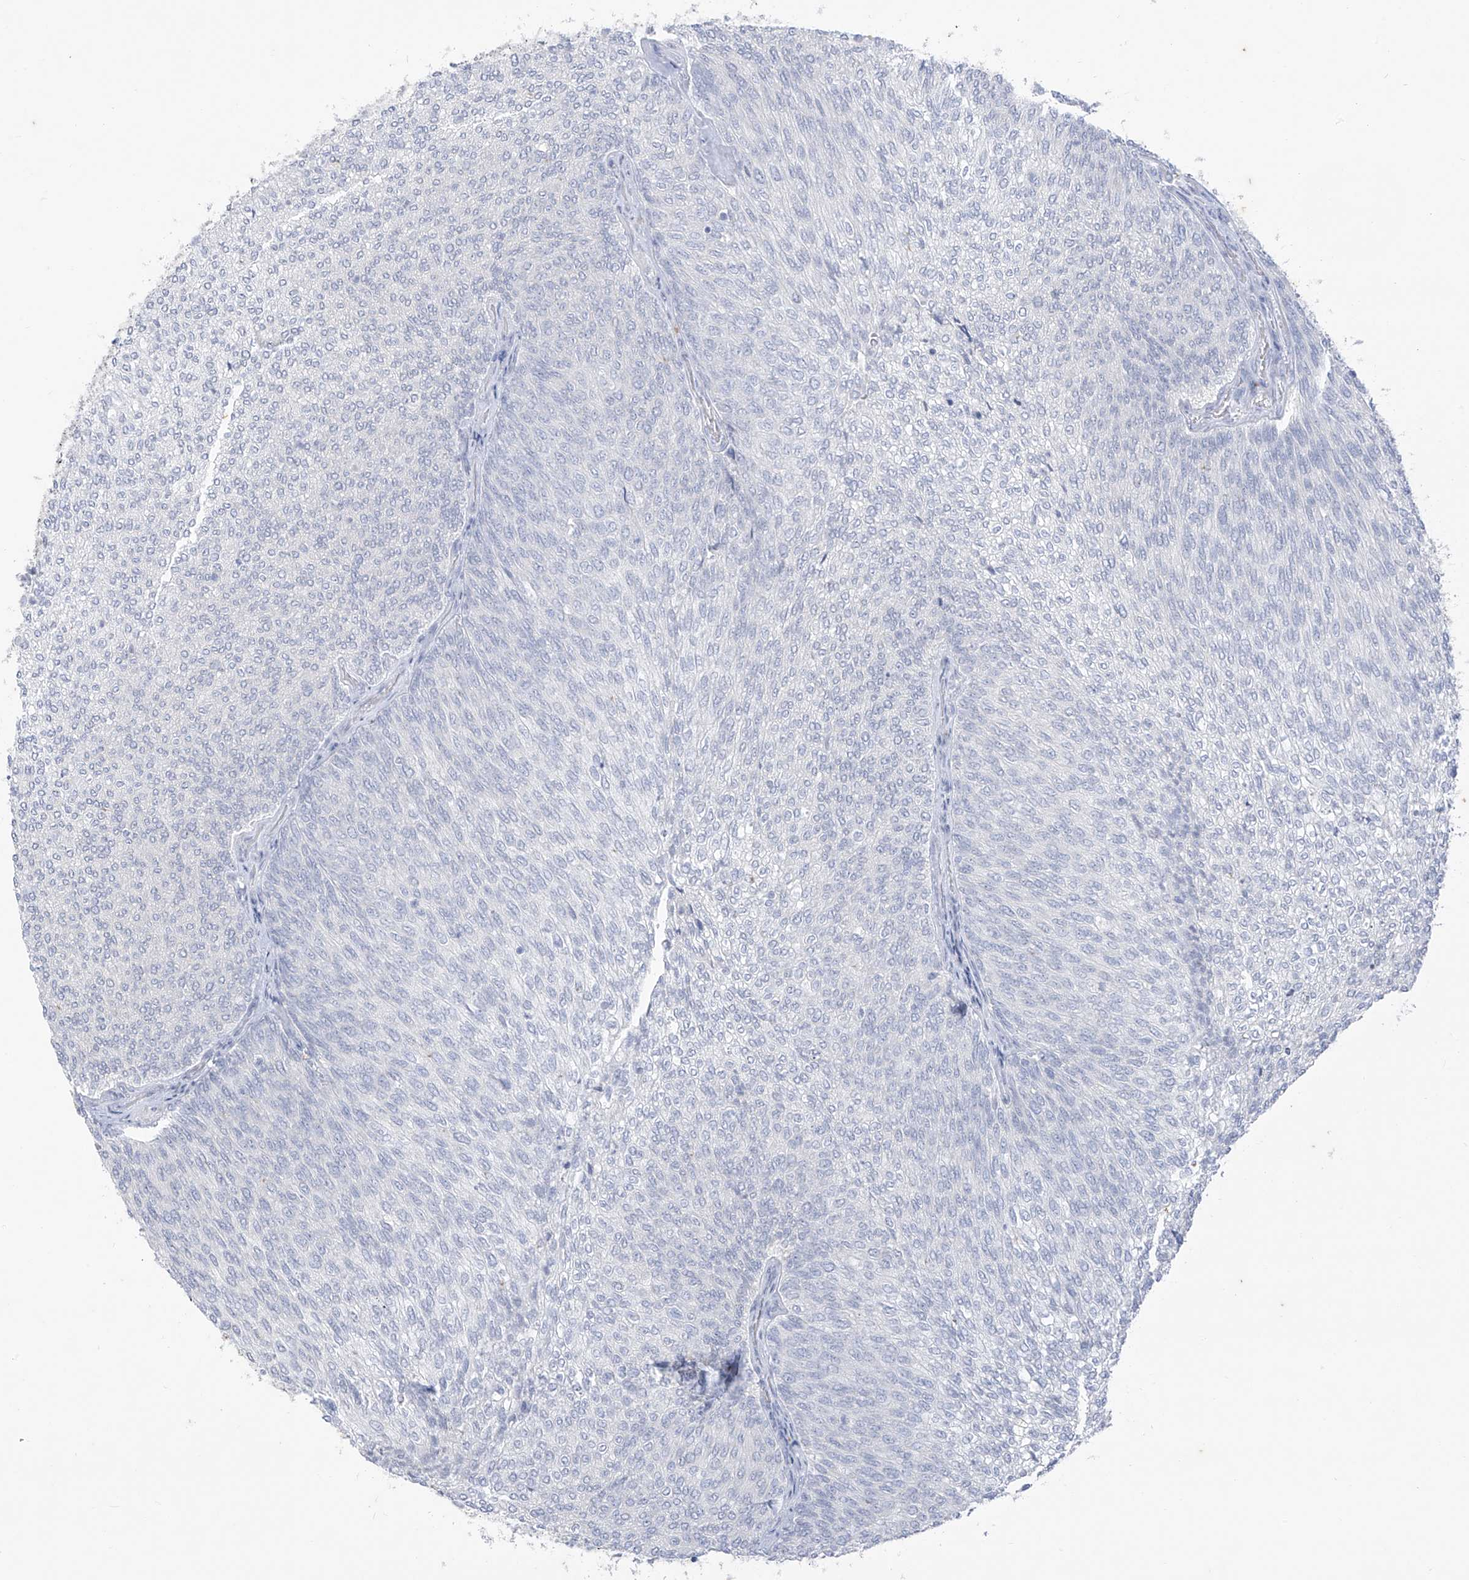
{"staining": {"intensity": "negative", "quantity": "none", "location": "none"}, "tissue": "urothelial cancer", "cell_type": "Tumor cells", "image_type": "cancer", "snomed": [{"axis": "morphology", "description": "Urothelial carcinoma, Low grade"}, {"axis": "topography", "description": "Urinary bladder"}], "caption": "Human urothelial carcinoma (low-grade) stained for a protein using immunohistochemistry reveals no positivity in tumor cells.", "gene": "CX3CR1", "patient": {"sex": "female", "age": 79}}